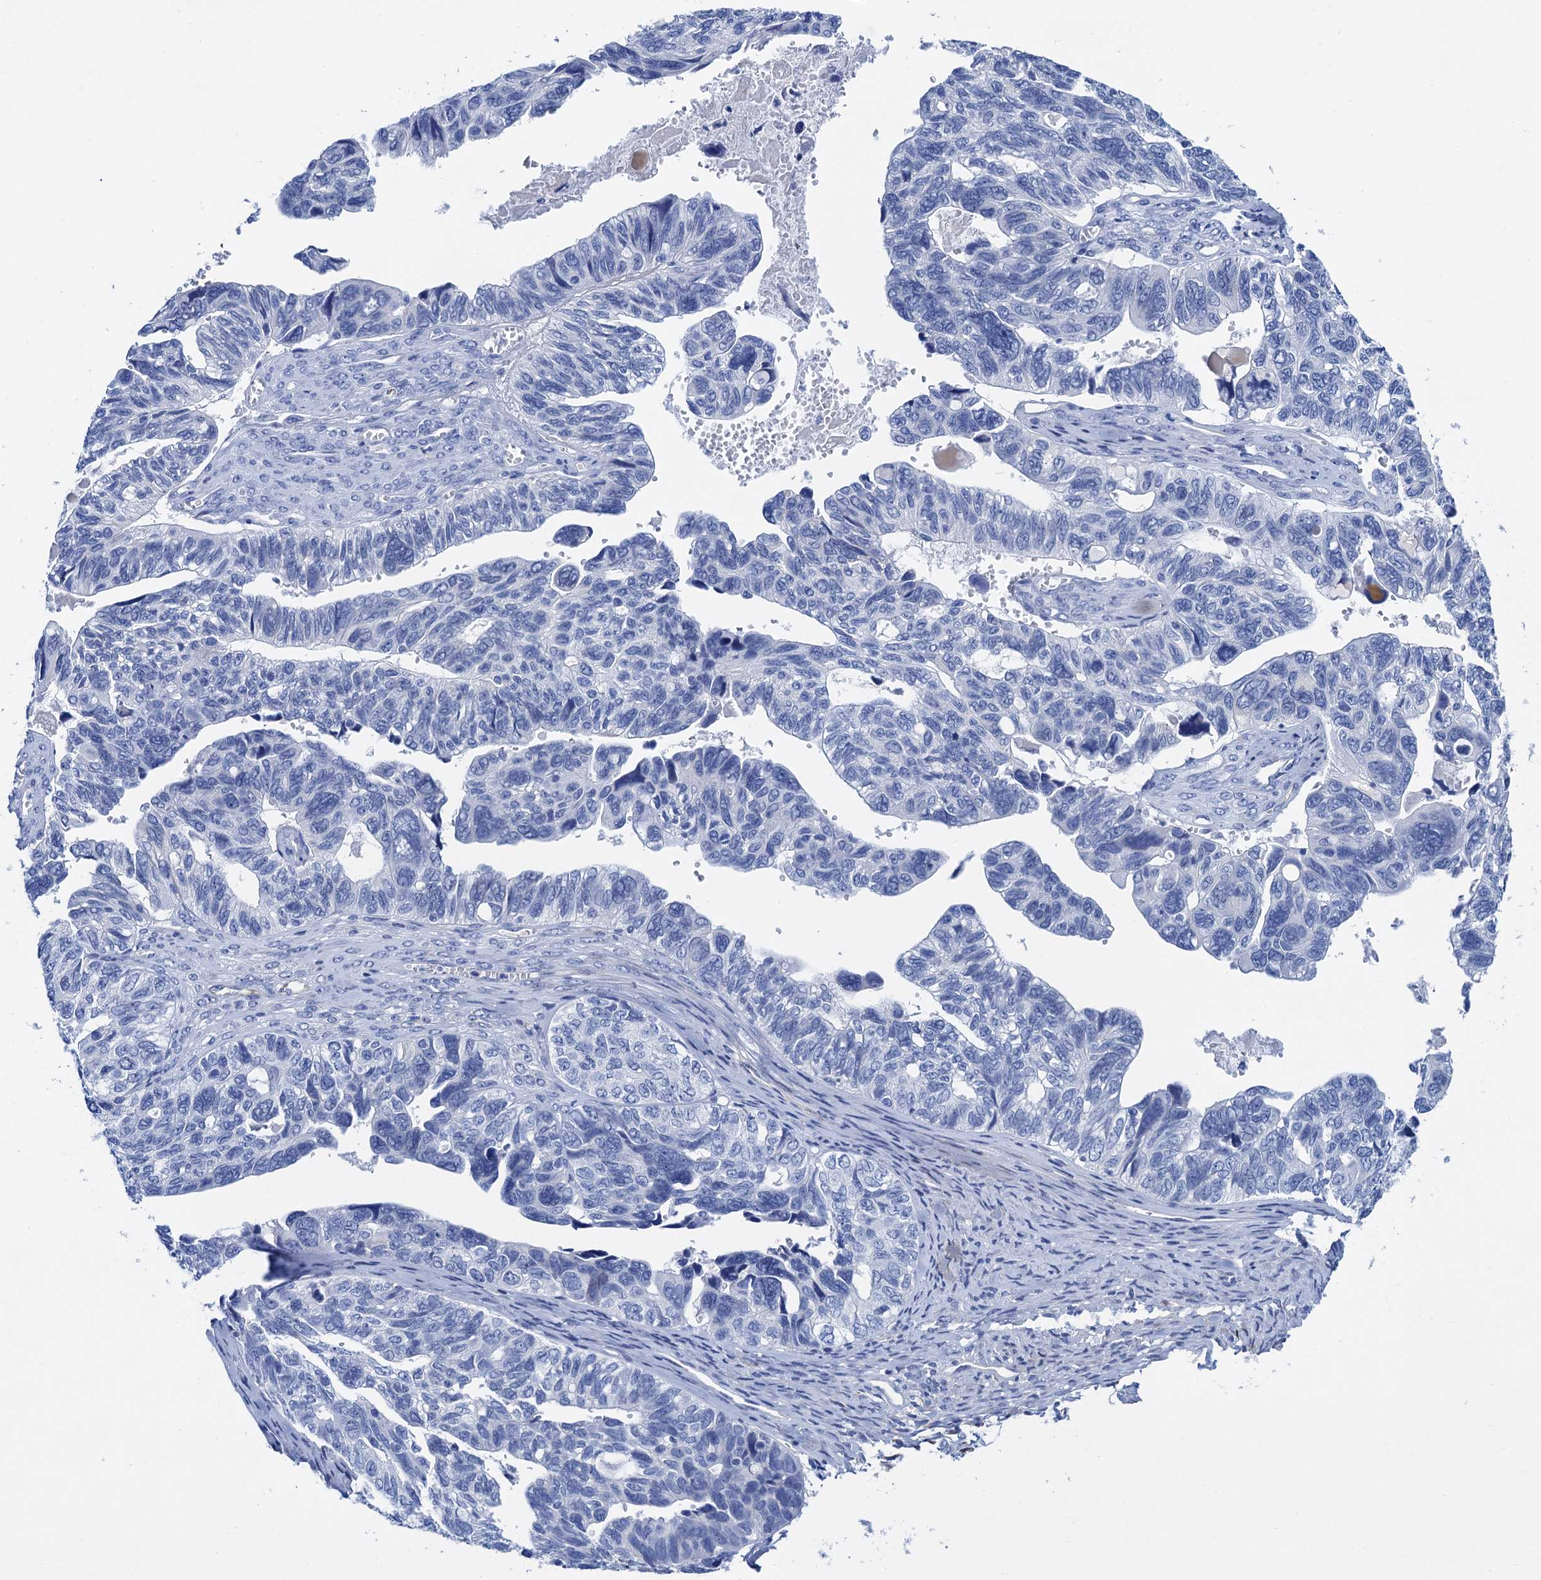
{"staining": {"intensity": "negative", "quantity": "none", "location": "none"}, "tissue": "ovarian cancer", "cell_type": "Tumor cells", "image_type": "cancer", "snomed": [{"axis": "morphology", "description": "Cystadenocarcinoma, serous, NOS"}, {"axis": "topography", "description": "Ovary"}], "caption": "Tumor cells show no significant protein positivity in serous cystadenocarcinoma (ovarian).", "gene": "NLRP10", "patient": {"sex": "female", "age": 79}}